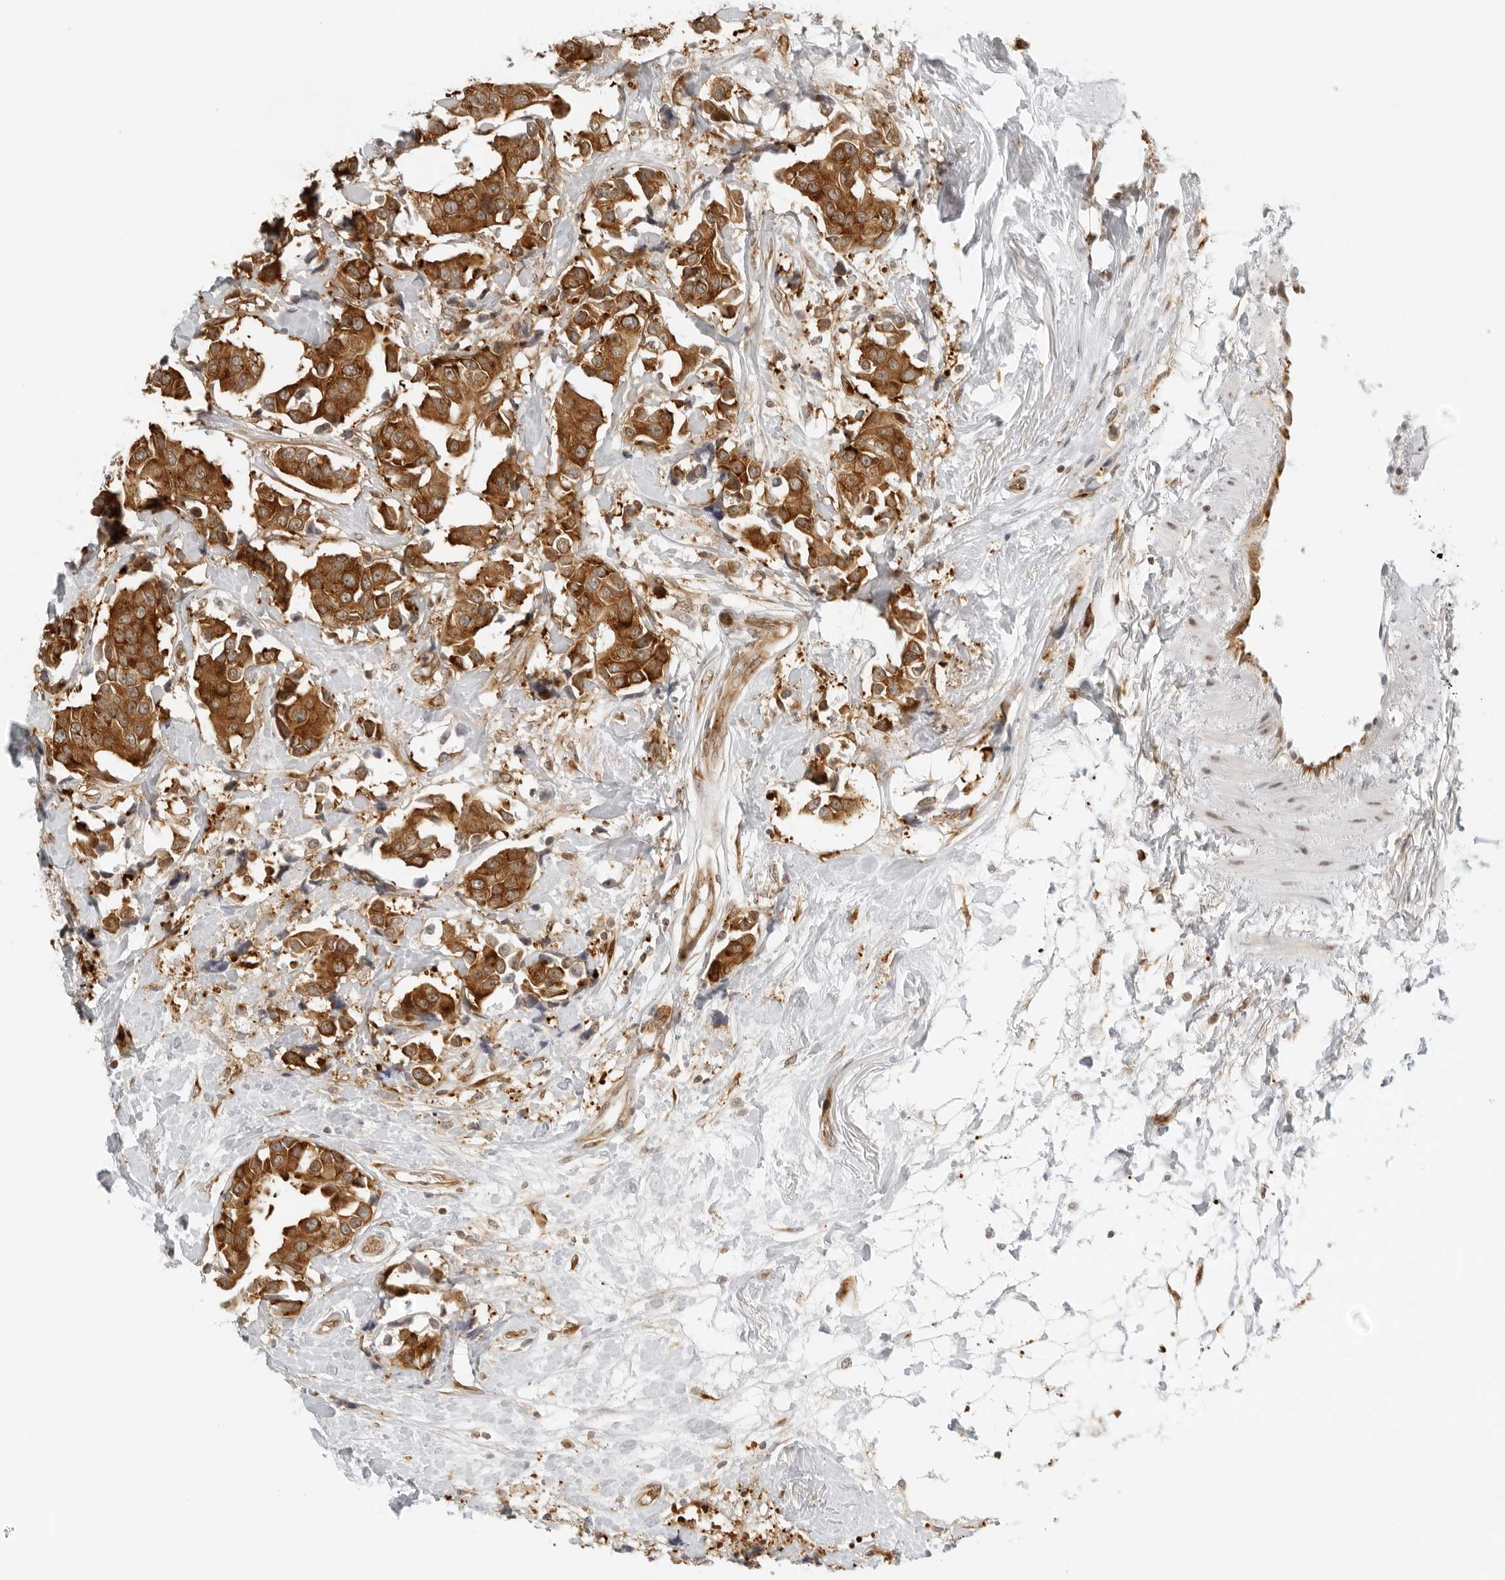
{"staining": {"intensity": "strong", "quantity": ">75%", "location": "cytoplasmic/membranous"}, "tissue": "breast cancer", "cell_type": "Tumor cells", "image_type": "cancer", "snomed": [{"axis": "morphology", "description": "Normal tissue, NOS"}, {"axis": "morphology", "description": "Duct carcinoma"}, {"axis": "topography", "description": "Breast"}], "caption": "Invasive ductal carcinoma (breast) tissue displays strong cytoplasmic/membranous staining in about >75% of tumor cells", "gene": "EIF4G1", "patient": {"sex": "female", "age": 39}}